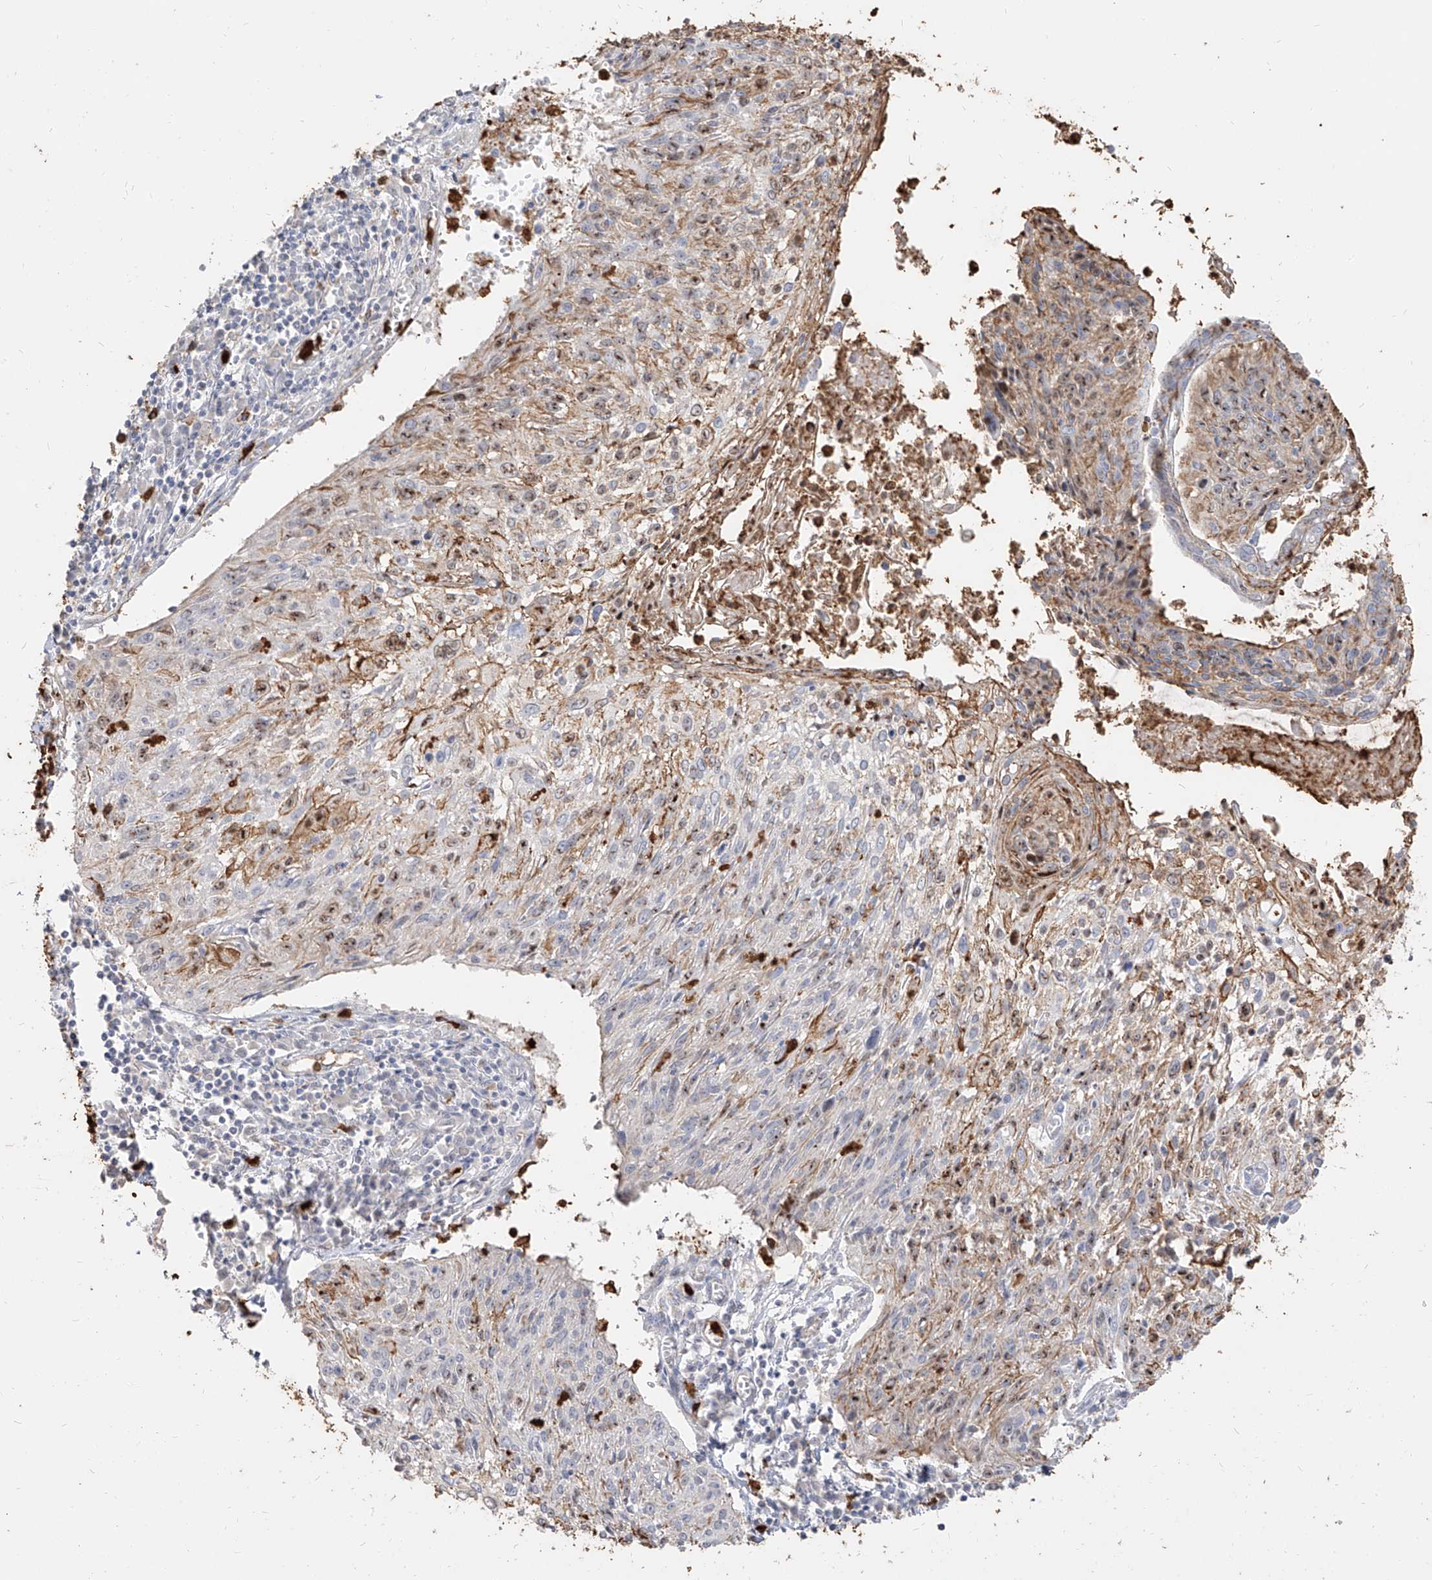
{"staining": {"intensity": "weak", "quantity": "25%-75%", "location": "cytoplasmic/membranous,nuclear"}, "tissue": "cervical cancer", "cell_type": "Tumor cells", "image_type": "cancer", "snomed": [{"axis": "morphology", "description": "Squamous cell carcinoma, NOS"}, {"axis": "topography", "description": "Cervix"}], "caption": "Squamous cell carcinoma (cervical) stained for a protein displays weak cytoplasmic/membranous and nuclear positivity in tumor cells. (DAB (3,3'-diaminobenzidine) = brown stain, brightfield microscopy at high magnification).", "gene": "ZNF227", "patient": {"sex": "female", "age": 51}}